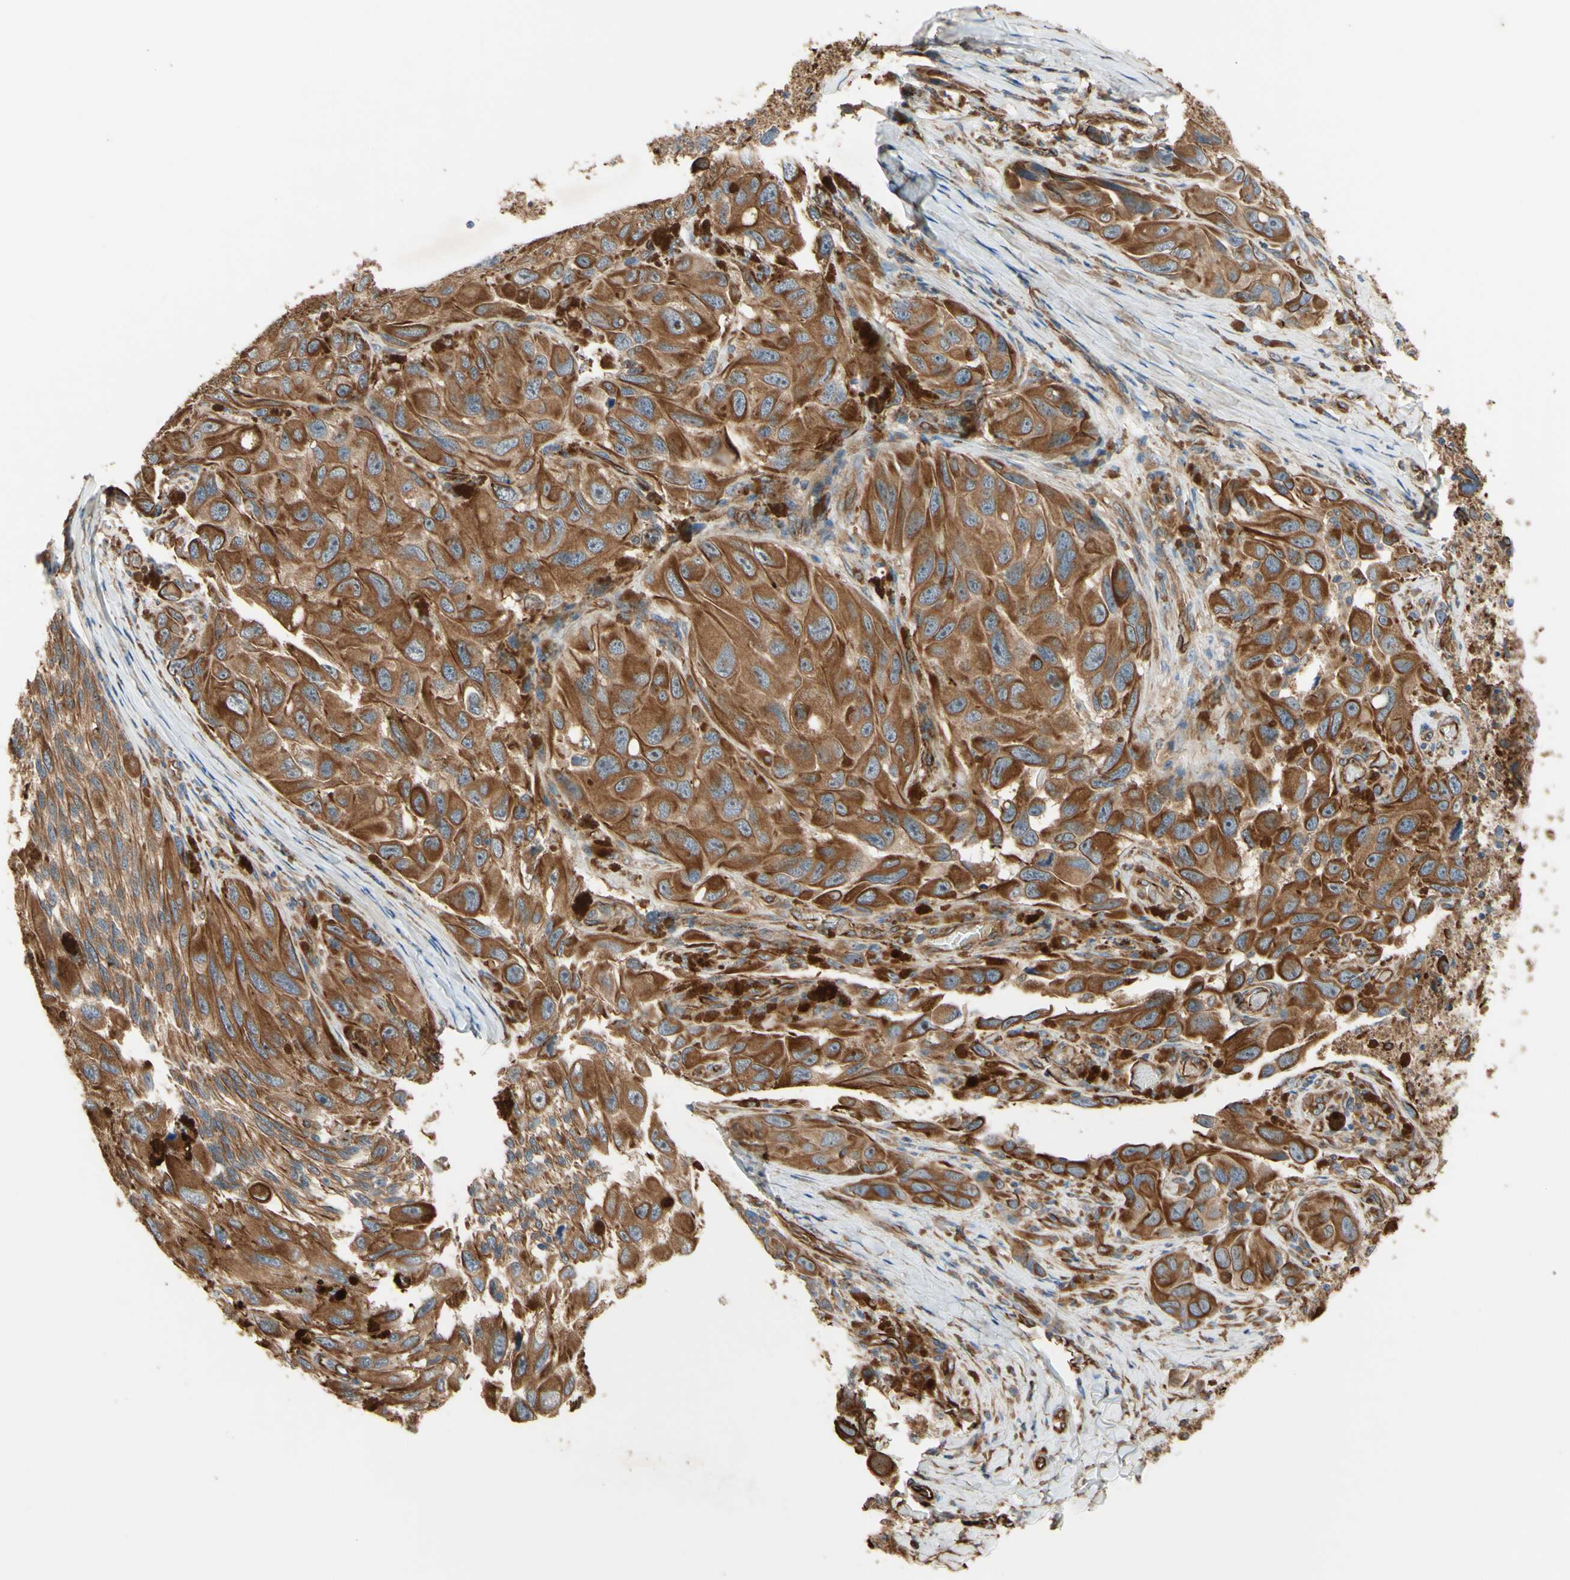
{"staining": {"intensity": "strong", "quantity": ">75%", "location": "cytoplasmic/membranous"}, "tissue": "melanoma", "cell_type": "Tumor cells", "image_type": "cancer", "snomed": [{"axis": "morphology", "description": "Malignant melanoma, NOS"}, {"axis": "topography", "description": "Skin"}], "caption": "Approximately >75% of tumor cells in human malignant melanoma demonstrate strong cytoplasmic/membranous protein staining as visualized by brown immunohistochemical staining.", "gene": "TRAF2", "patient": {"sex": "female", "age": 73}}